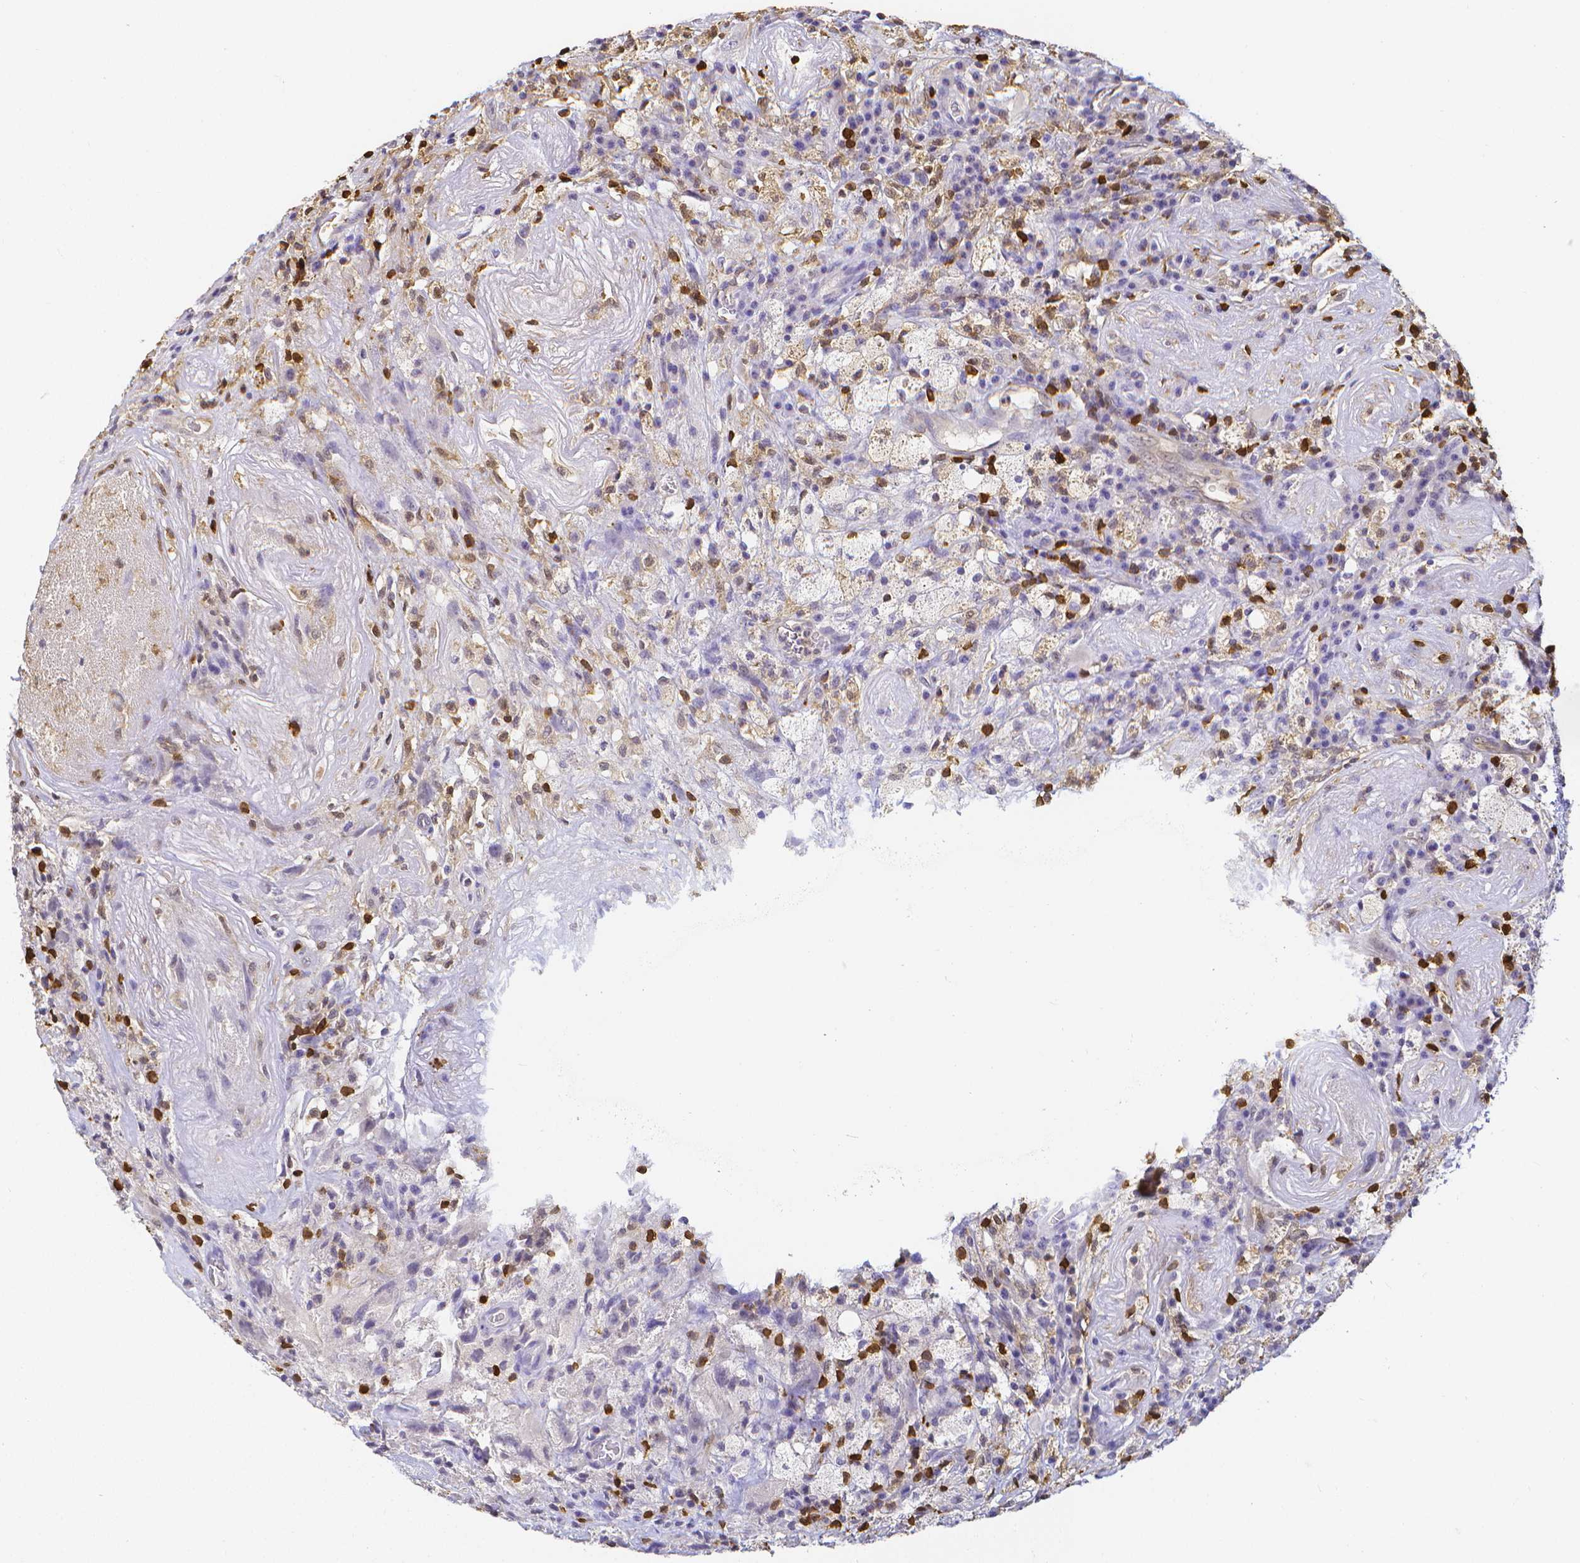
{"staining": {"intensity": "negative", "quantity": "none", "location": "none"}, "tissue": "glioma", "cell_type": "Tumor cells", "image_type": "cancer", "snomed": [{"axis": "morphology", "description": "Glioma, malignant, High grade"}, {"axis": "topography", "description": "Brain"}], "caption": "Micrograph shows no significant protein staining in tumor cells of glioma. (Stains: DAB IHC with hematoxylin counter stain, Microscopy: brightfield microscopy at high magnification).", "gene": "COTL1", "patient": {"sex": "male", "age": 68}}